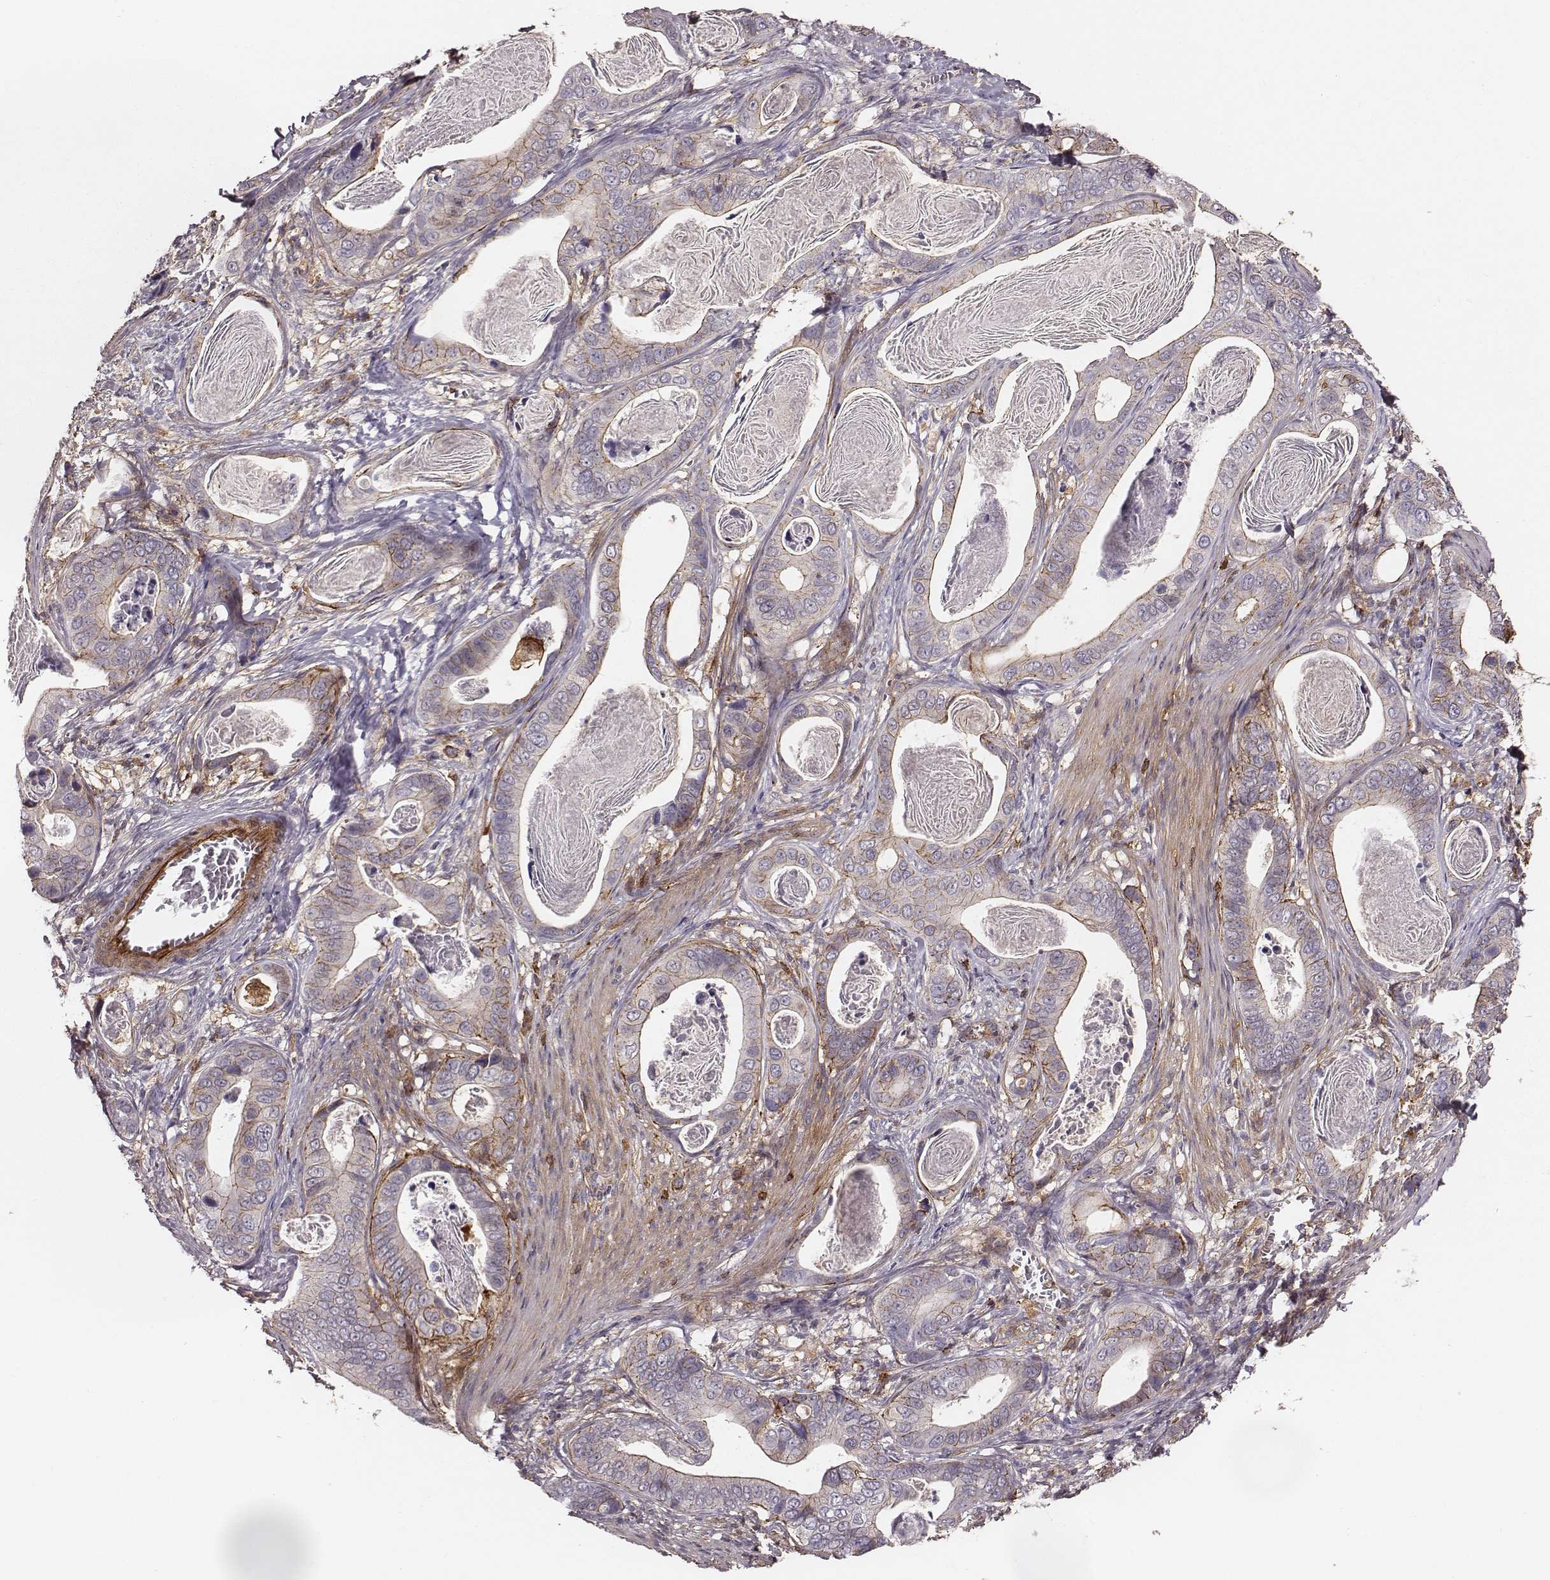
{"staining": {"intensity": "moderate", "quantity": "<25%", "location": "cytoplasmic/membranous"}, "tissue": "stomach cancer", "cell_type": "Tumor cells", "image_type": "cancer", "snomed": [{"axis": "morphology", "description": "Adenocarcinoma, NOS"}, {"axis": "topography", "description": "Stomach"}], "caption": "Moderate cytoplasmic/membranous staining for a protein is appreciated in about <25% of tumor cells of stomach cancer (adenocarcinoma) using immunohistochemistry.", "gene": "ZYX", "patient": {"sex": "male", "age": 84}}